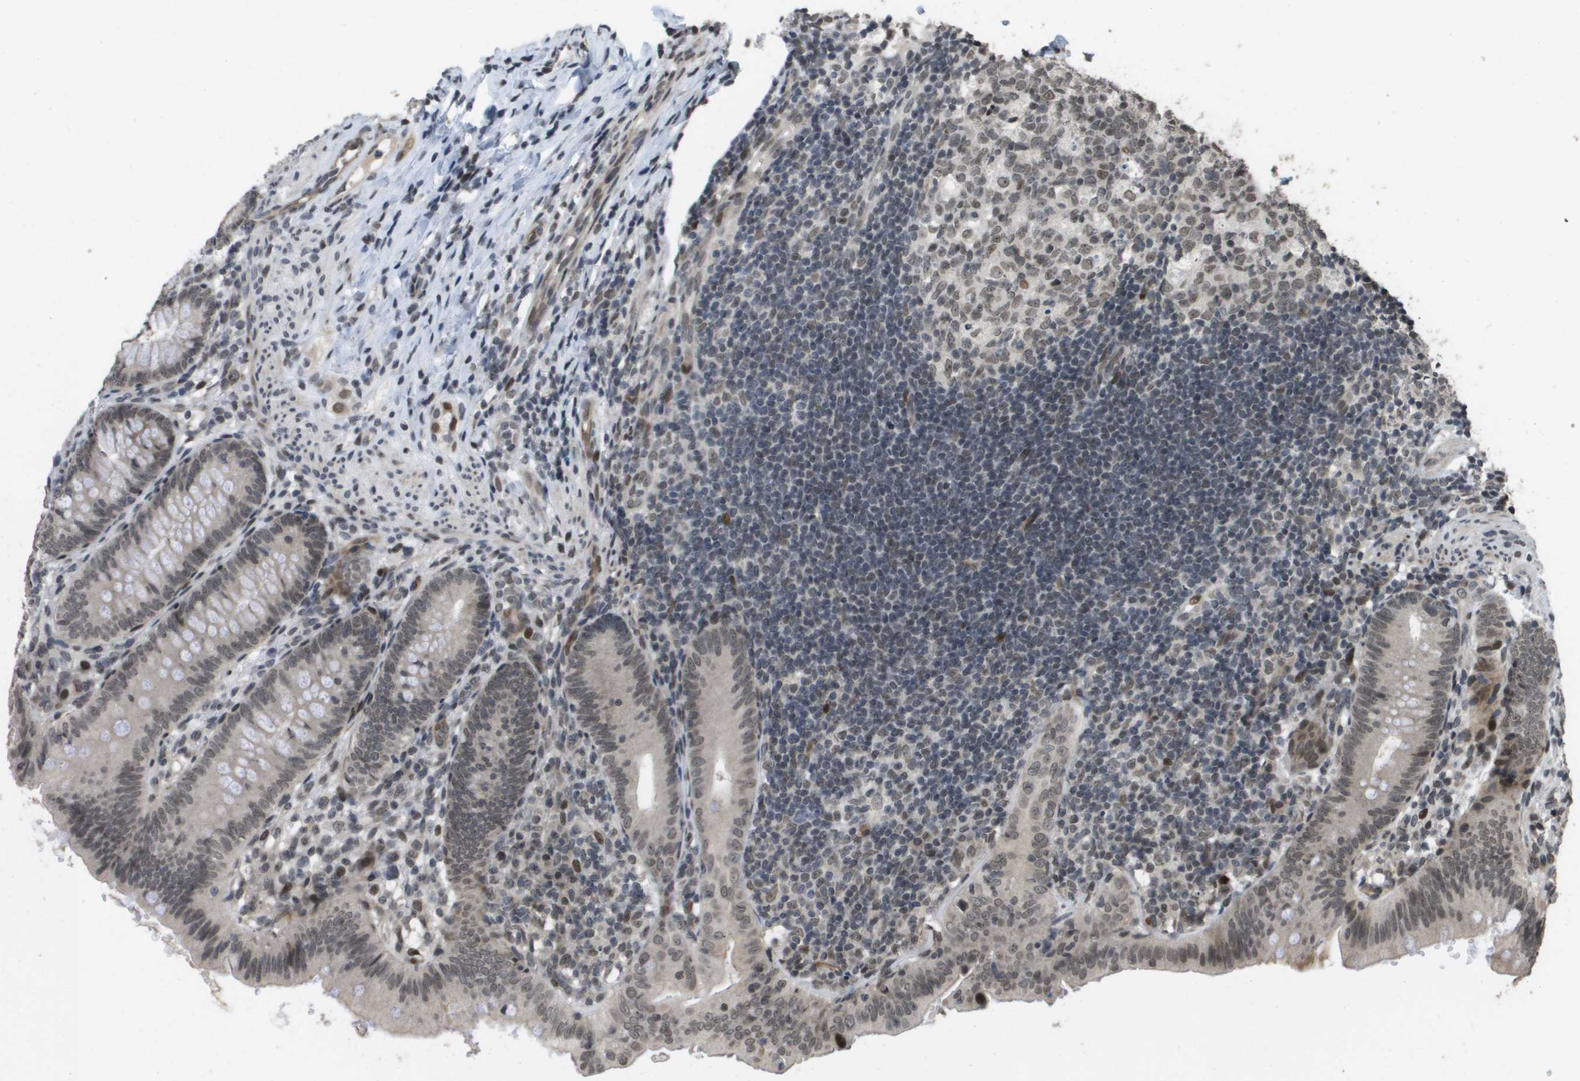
{"staining": {"intensity": "strong", "quantity": "<25%", "location": "cytoplasmic/membranous,nuclear"}, "tissue": "appendix", "cell_type": "Glandular cells", "image_type": "normal", "snomed": [{"axis": "morphology", "description": "Normal tissue, NOS"}, {"axis": "topography", "description": "Appendix"}], "caption": "High-magnification brightfield microscopy of normal appendix stained with DAB (brown) and counterstained with hematoxylin (blue). glandular cells exhibit strong cytoplasmic/membranous,nuclear staining is identified in about<25% of cells.", "gene": "KAT5", "patient": {"sex": "male", "age": 1}}